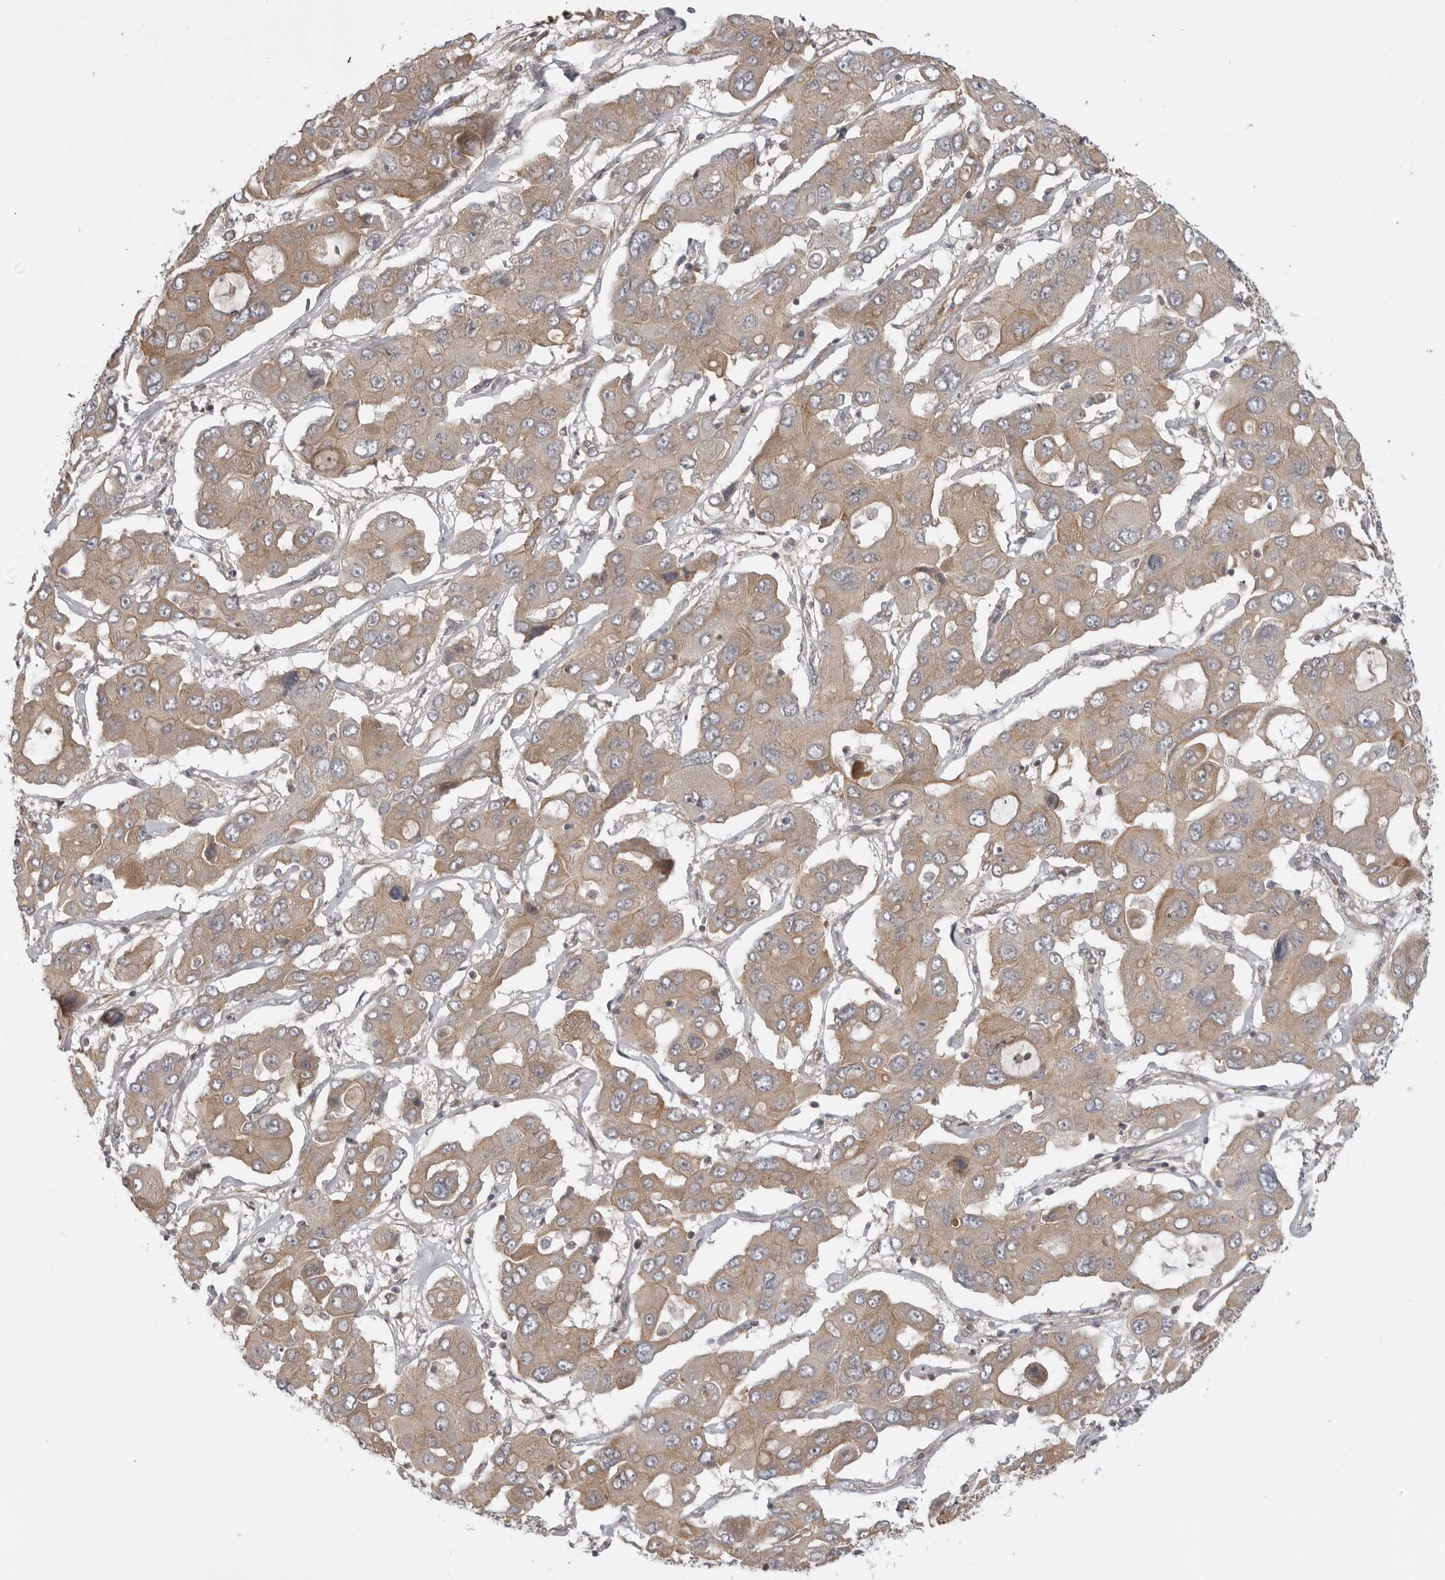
{"staining": {"intensity": "weak", "quantity": ">75%", "location": "cytoplasmic/membranous"}, "tissue": "liver cancer", "cell_type": "Tumor cells", "image_type": "cancer", "snomed": [{"axis": "morphology", "description": "Cholangiocarcinoma"}, {"axis": "topography", "description": "Liver"}], "caption": "This is a micrograph of IHC staining of liver cancer, which shows weak positivity in the cytoplasmic/membranous of tumor cells.", "gene": "LRRC45", "patient": {"sex": "male", "age": 67}}